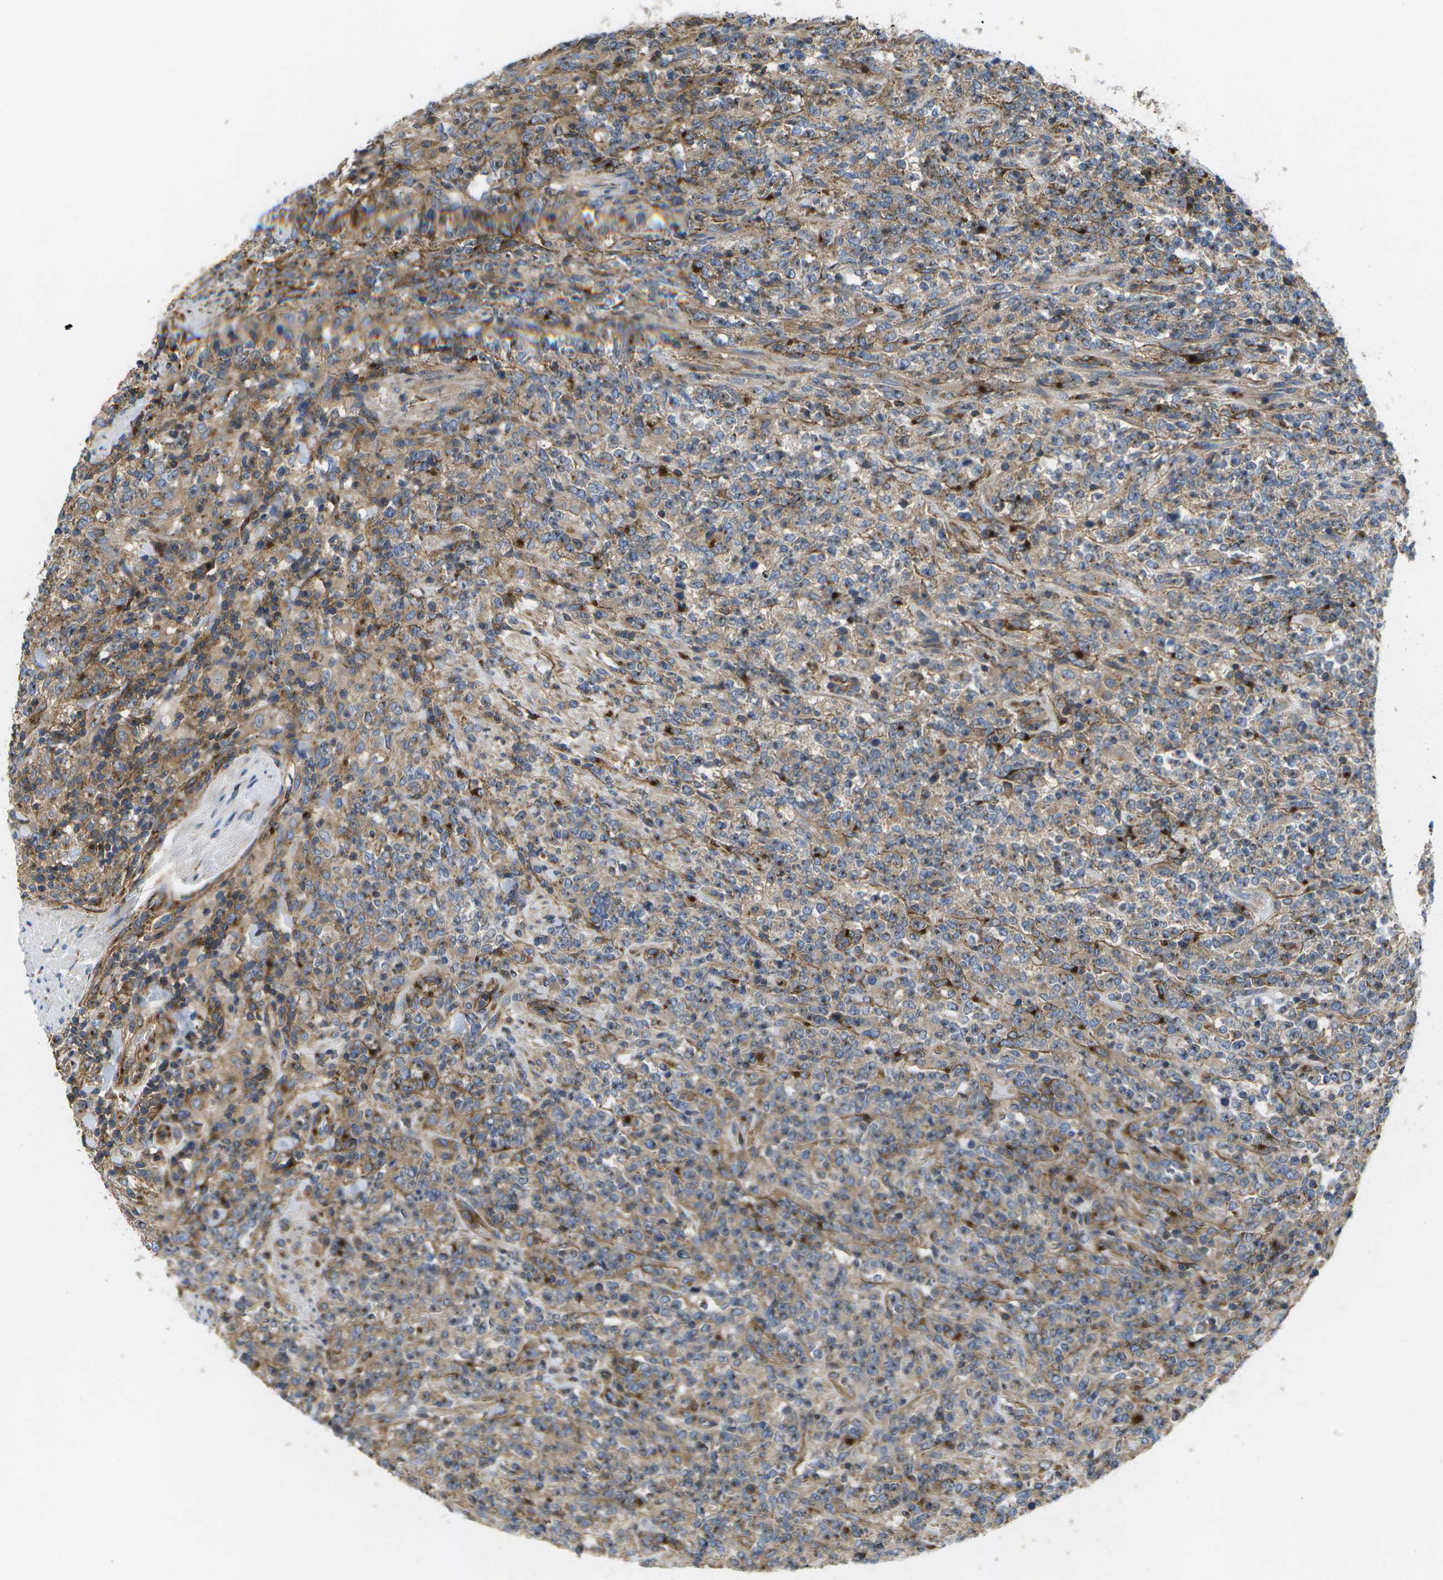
{"staining": {"intensity": "weak", "quantity": ">75%", "location": "cytoplasmic/membranous"}, "tissue": "lymphoma", "cell_type": "Tumor cells", "image_type": "cancer", "snomed": [{"axis": "morphology", "description": "Malignant lymphoma, non-Hodgkin's type, High grade"}, {"axis": "topography", "description": "Soft tissue"}], "caption": "High-grade malignant lymphoma, non-Hodgkin's type stained for a protein (brown) exhibits weak cytoplasmic/membranous positive positivity in about >75% of tumor cells.", "gene": "BST2", "patient": {"sex": "male", "age": 18}}